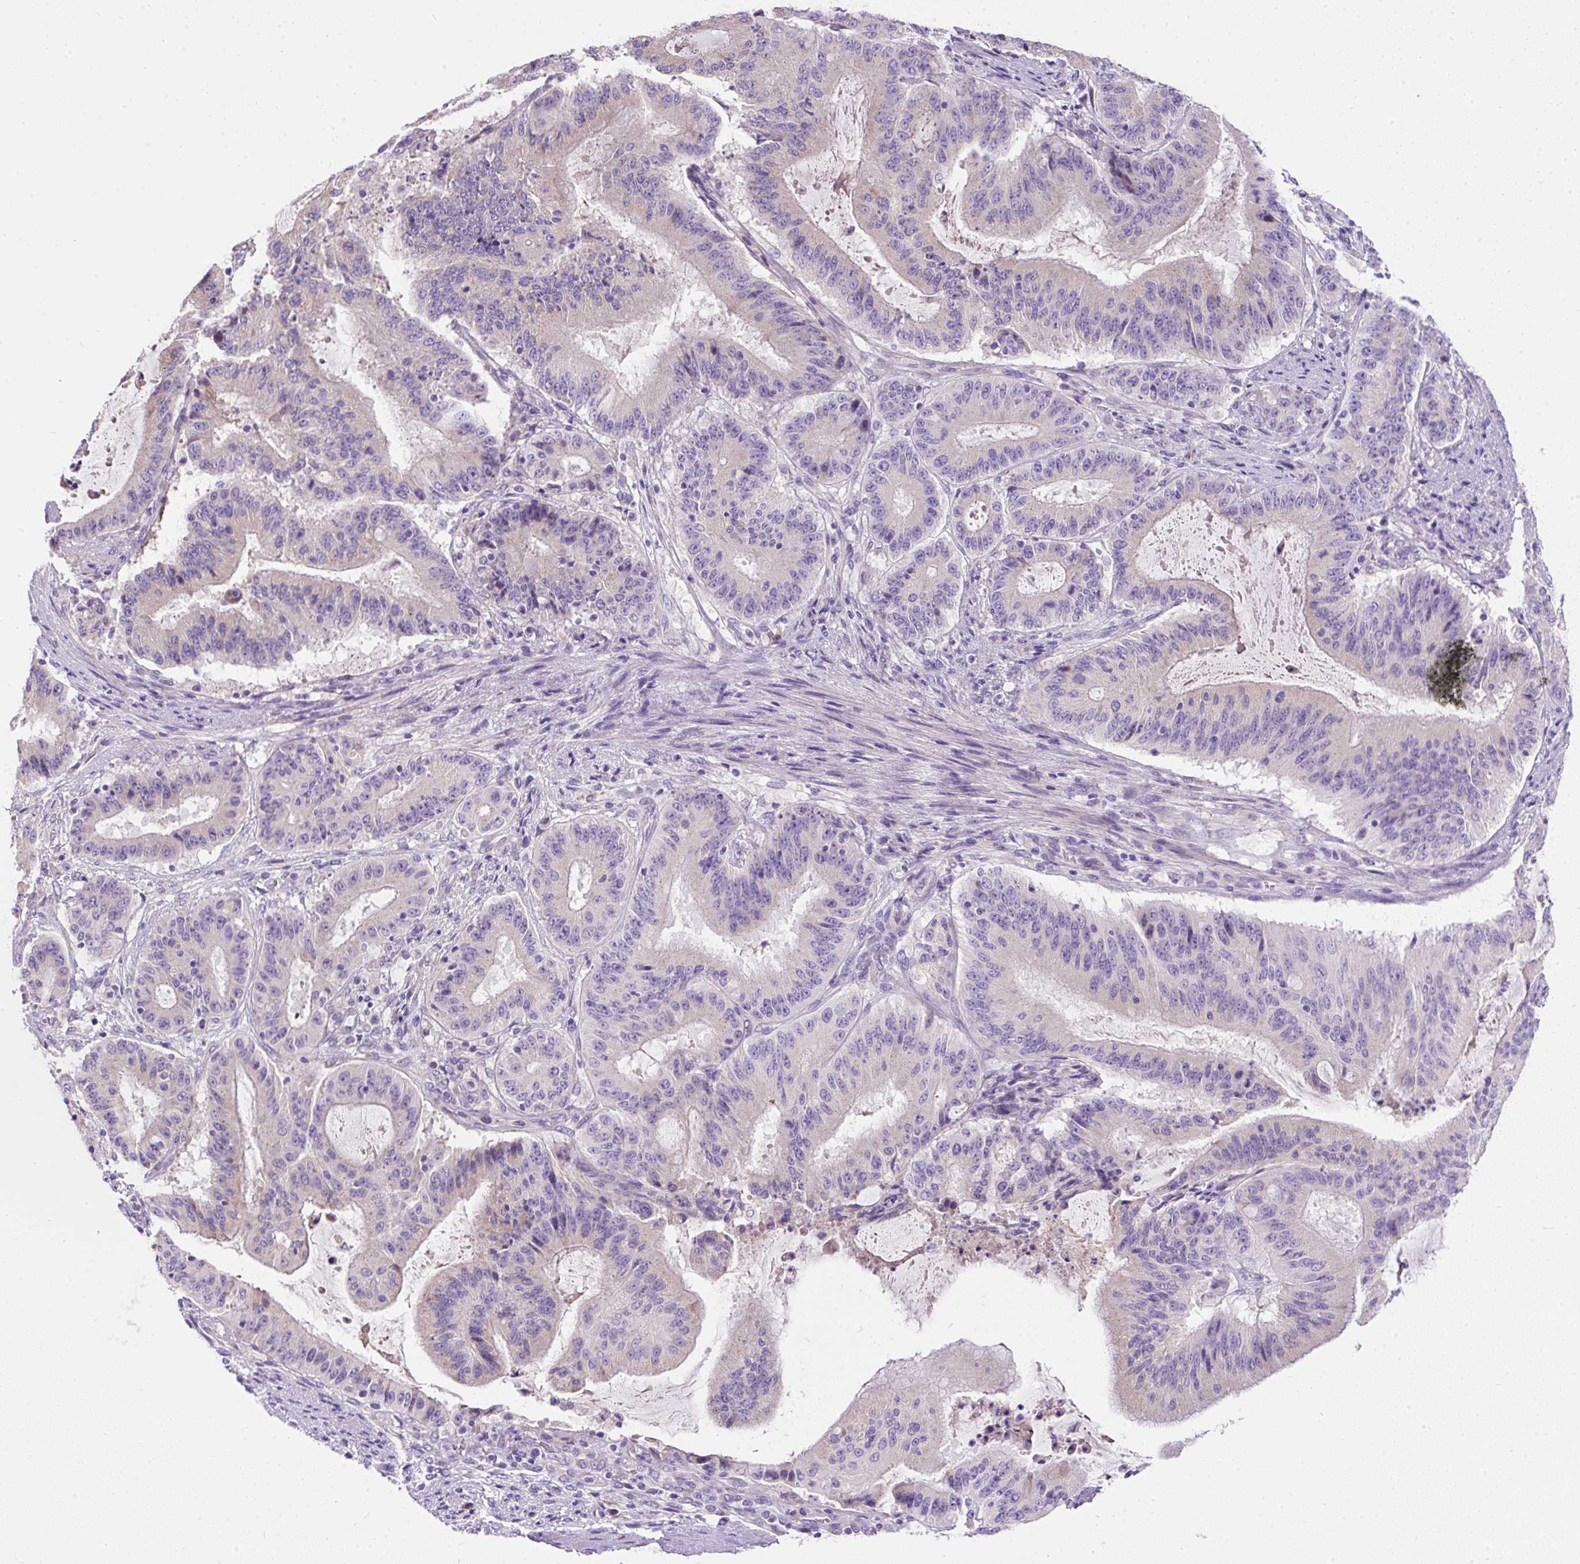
{"staining": {"intensity": "negative", "quantity": "none", "location": "none"}, "tissue": "liver cancer", "cell_type": "Tumor cells", "image_type": "cancer", "snomed": [{"axis": "morphology", "description": "Normal tissue, NOS"}, {"axis": "morphology", "description": "Cholangiocarcinoma"}, {"axis": "topography", "description": "Liver"}, {"axis": "topography", "description": "Peripheral nerve tissue"}], "caption": "Tumor cells show no significant staining in liver cancer.", "gene": "SUSD5", "patient": {"sex": "female", "age": 73}}